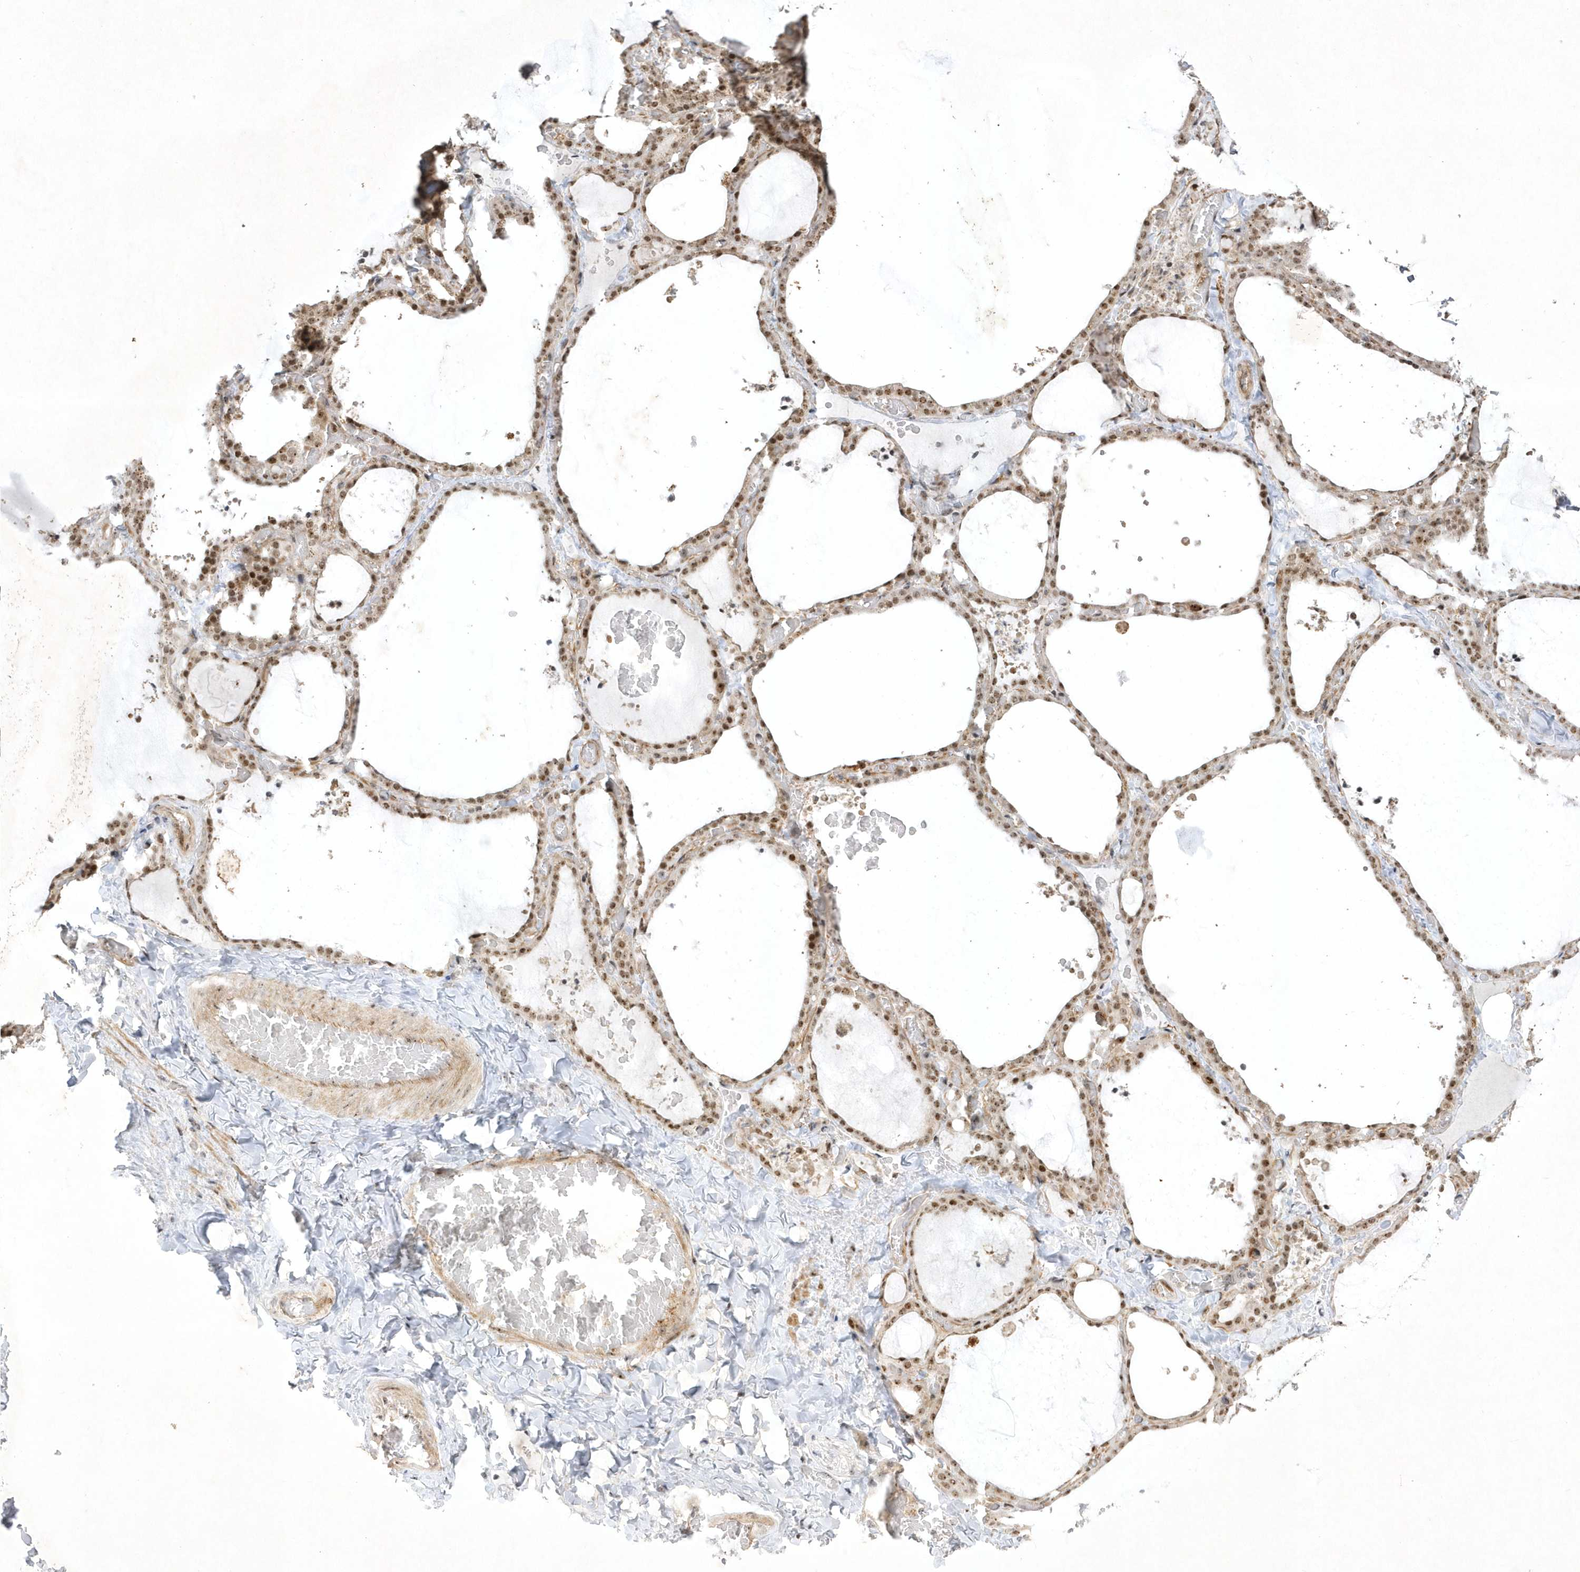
{"staining": {"intensity": "moderate", "quantity": ">75%", "location": "cytoplasmic/membranous,nuclear"}, "tissue": "thyroid gland", "cell_type": "Glandular cells", "image_type": "normal", "snomed": [{"axis": "morphology", "description": "Normal tissue, NOS"}, {"axis": "topography", "description": "Thyroid gland"}], "caption": "Brown immunohistochemical staining in benign thyroid gland reveals moderate cytoplasmic/membranous,nuclear staining in approximately >75% of glandular cells.", "gene": "NPM3", "patient": {"sex": "female", "age": 22}}